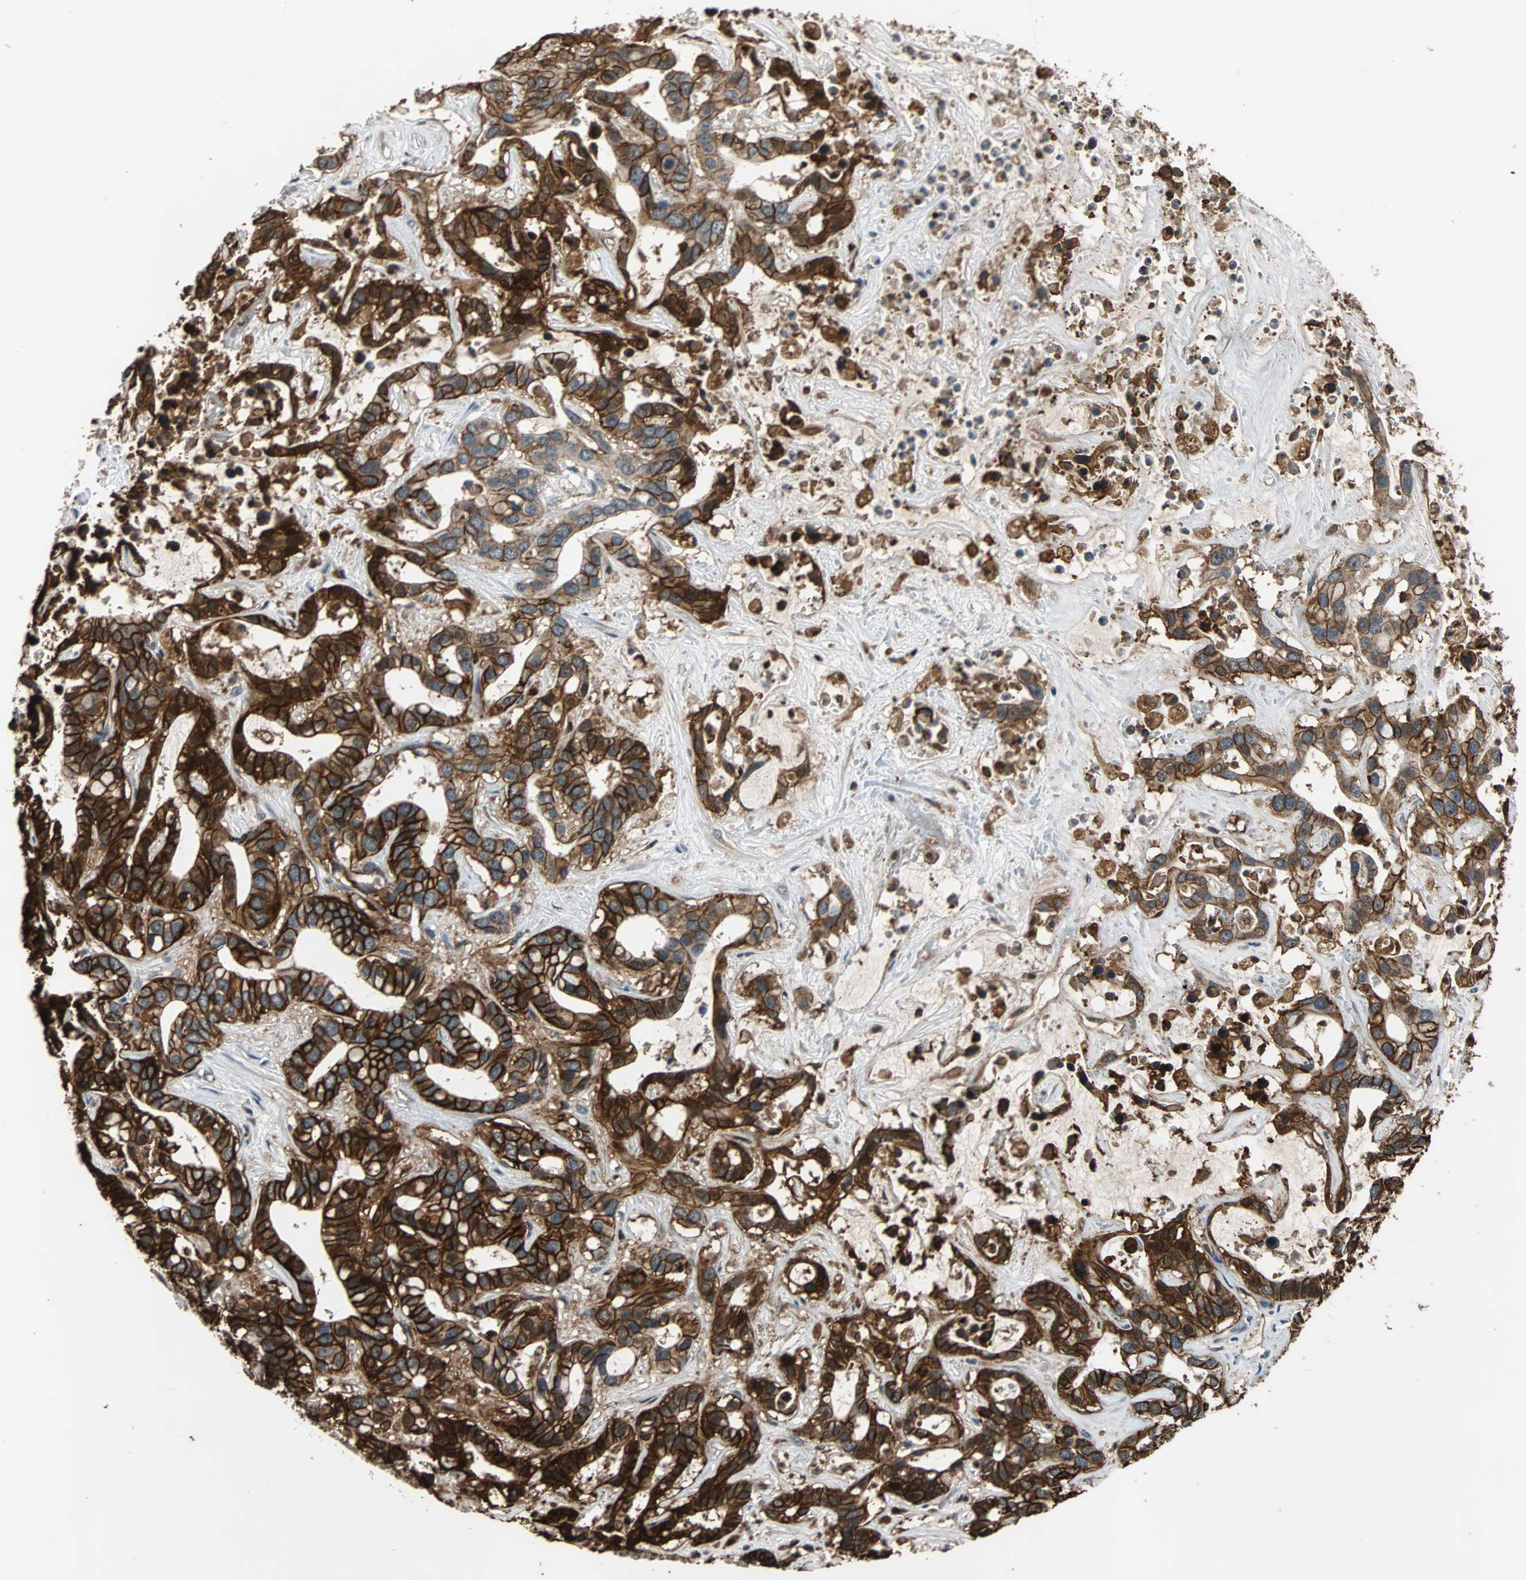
{"staining": {"intensity": "strong", "quantity": ">75%", "location": "cytoplasmic/membranous"}, "tissue": "liver cancer", "cell_type": "Tumor cells", "image_type": "cancer", "snomed": [{"axis": "morphology", "description": "Cholangiocarcinoma"}, {"axis": "topography", "description": "Liver"}], "caption": "This photomicrograph displays immunohistochemistry (IHC) staining of cholangiocarcinoma (liver), with high strong cytoplasmic/membranous expression in approximately >75% of tumor cells.", "gene": "NDRG1", "patient": {"sex": "female", "age": 65}}